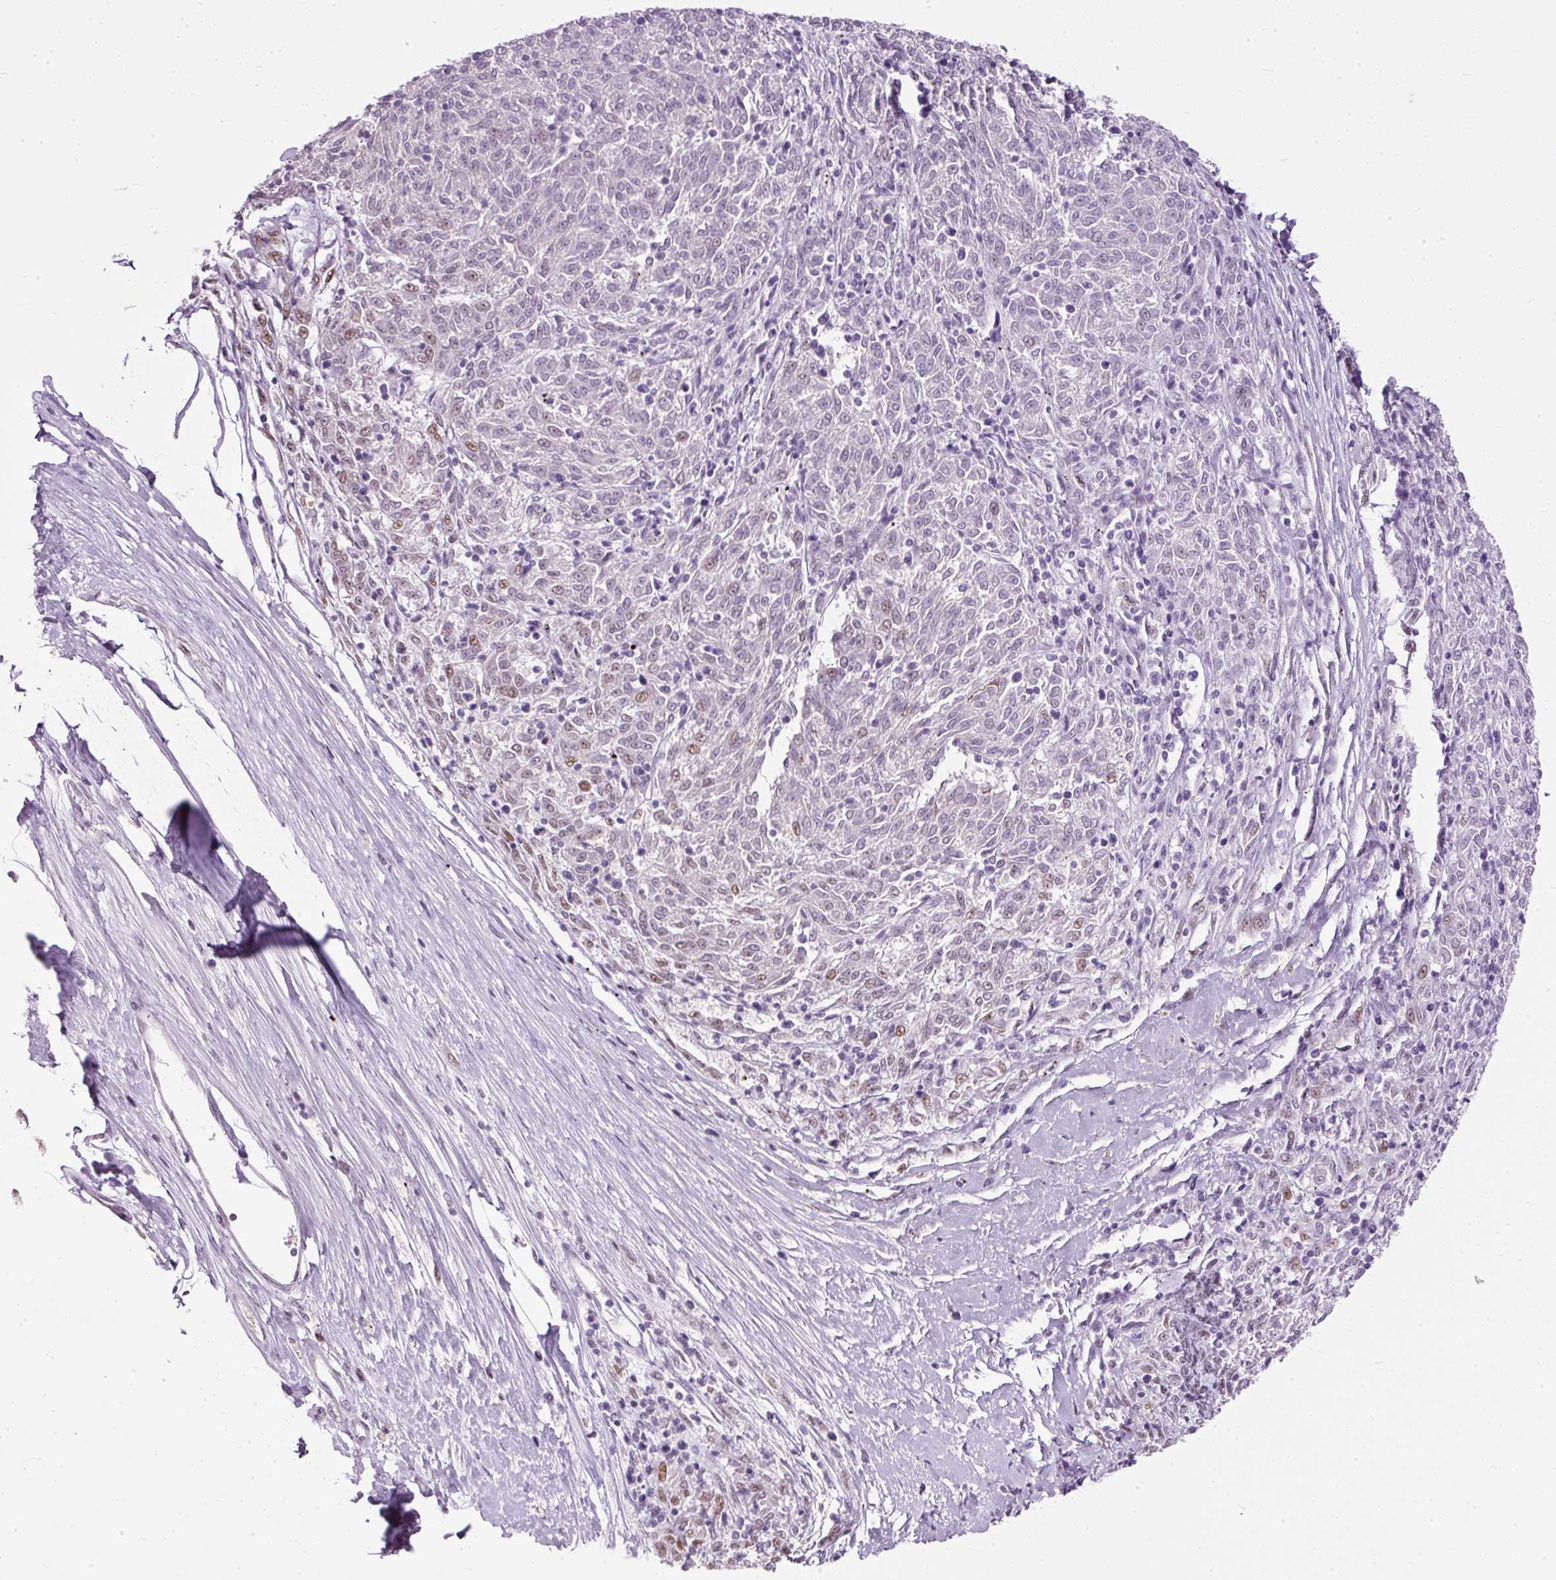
{"staining": {"intensity": "moderate", "quantity": "<25%", "location": "nuclear"}, "tissue": "melanoma", "cell_type": "Tumor cells", "image_type": "cancer", "snomed": [{"axis": "morphology", "description": "Malignant melanoma, NOS"}, {"axis": "topography", "description": "Skin"}], "caption": "Moderate nuclear expression is seen in approximately <25% of tumor cells in melanoma. (brown staining indicates protein expression, while blue staining denotes nuclei).", "gene": "PDE6B", "patient": {"sex": "female", "age": 72}}